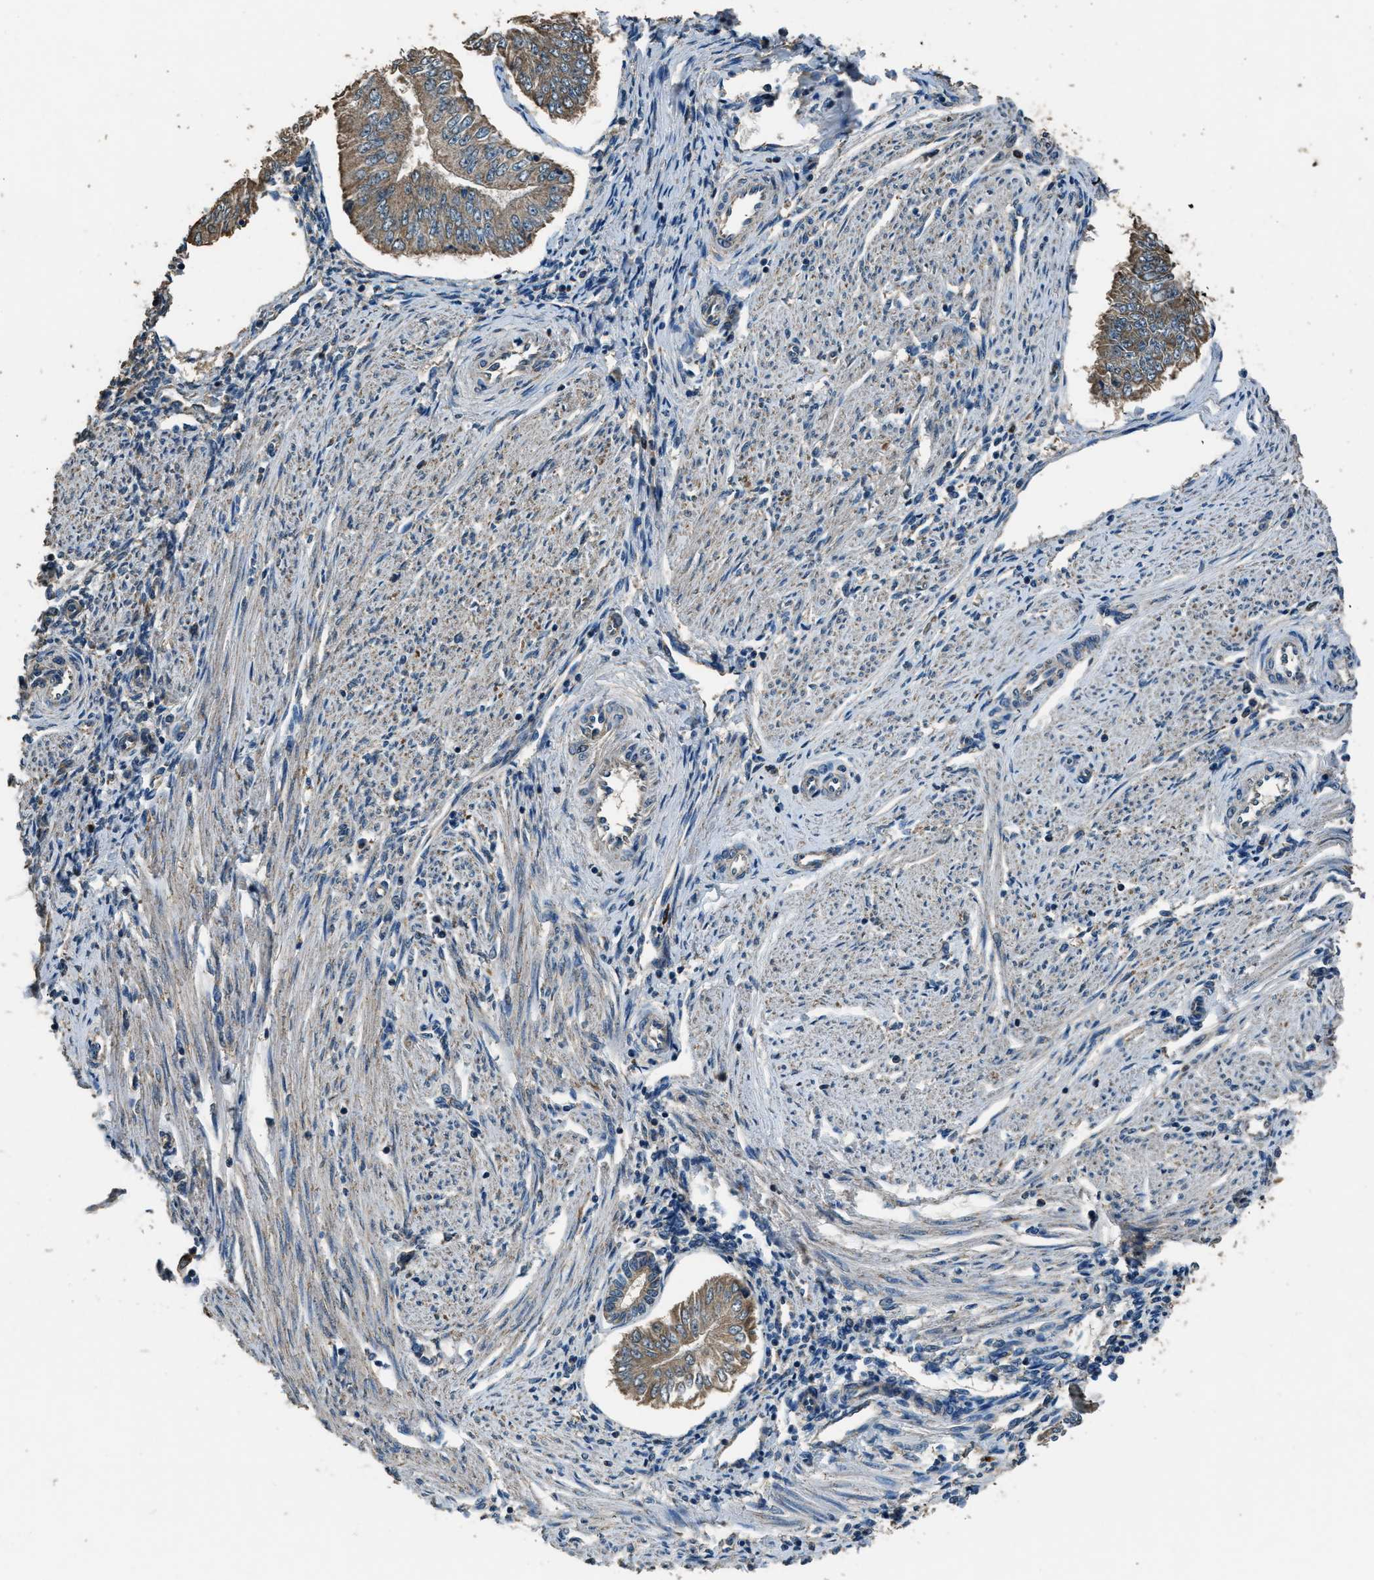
{"staining": {"intensity": "weak", "quantity": ">75%", "location": "cytoplasmic/membranous"}, "tissue": "endometrial cancer", "cell_type": "Tumor cells", "image_type": "cancer", "snomed": [{"axis": "morphology", "description": "Adenocarcinoma, NOS"}, {"axis": "topography", "description": "Endometrium"}], "caption": "High-magnification brightfield microscopy of endometrial cancer (adenocarcinoma) stained with DAB (brown) and counterstained with hematoxylin (blue). tumor cells exhibit weak cytoplasmic/membranous expression is seen in about>75% of cells.", "gene": "SALL3", "patient": {"sex": "female", "age": 53}}